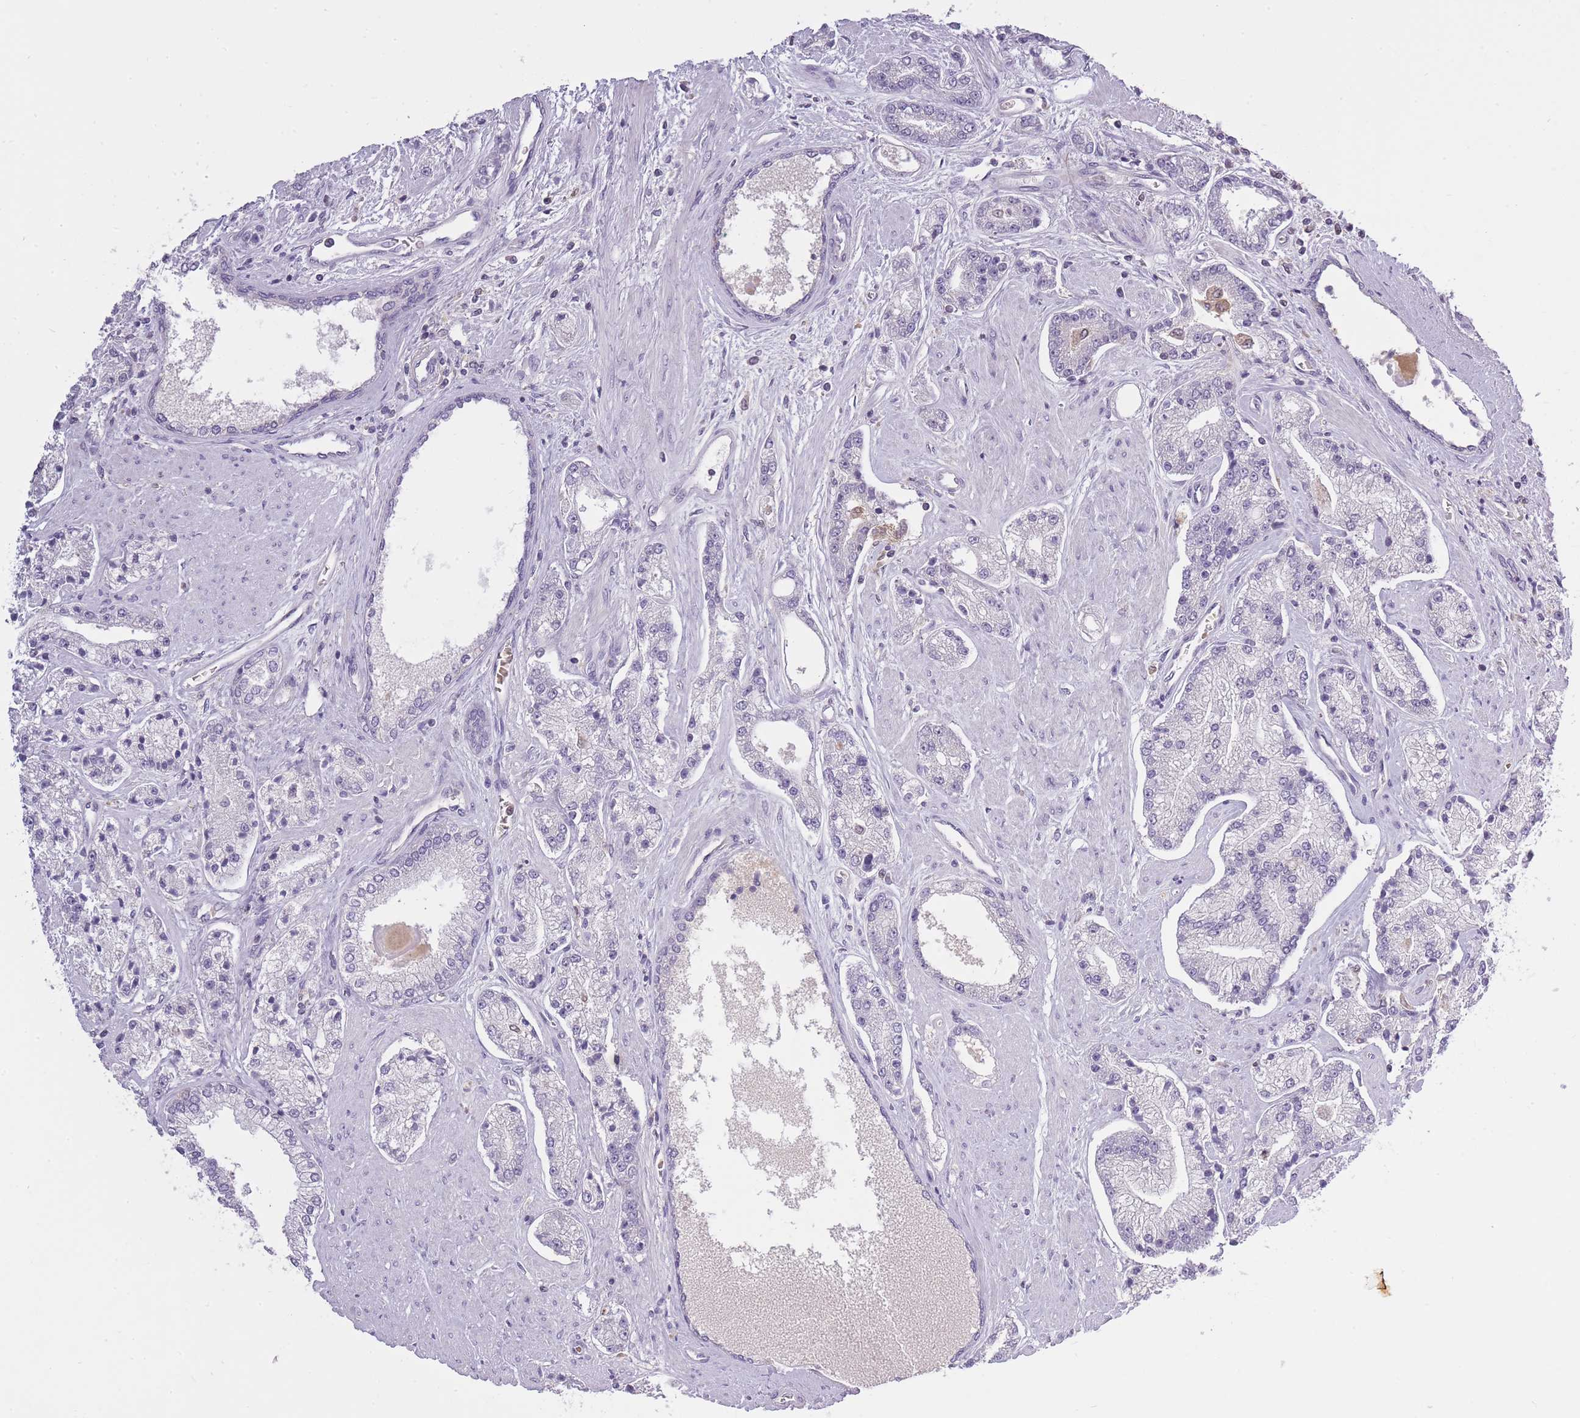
{"staining": {"intensity": "negative", "quantity": "none", "location": "none"}, "tissue": "prostate cancer", "cell_type": "Tumor cells", "image_type": "cancer", "snomed": [{"axis": "morphology", "description": "Adenocarcinoma, High grade"}, {"axis": "topography", "description": "Prostate"}], "caption": "Tumor cells show no significant protein expression in prostate cancer (high-grade adenocarcinoma).", "gene": "CXorf38", "patient": {"sex": "male", "age": 67}}